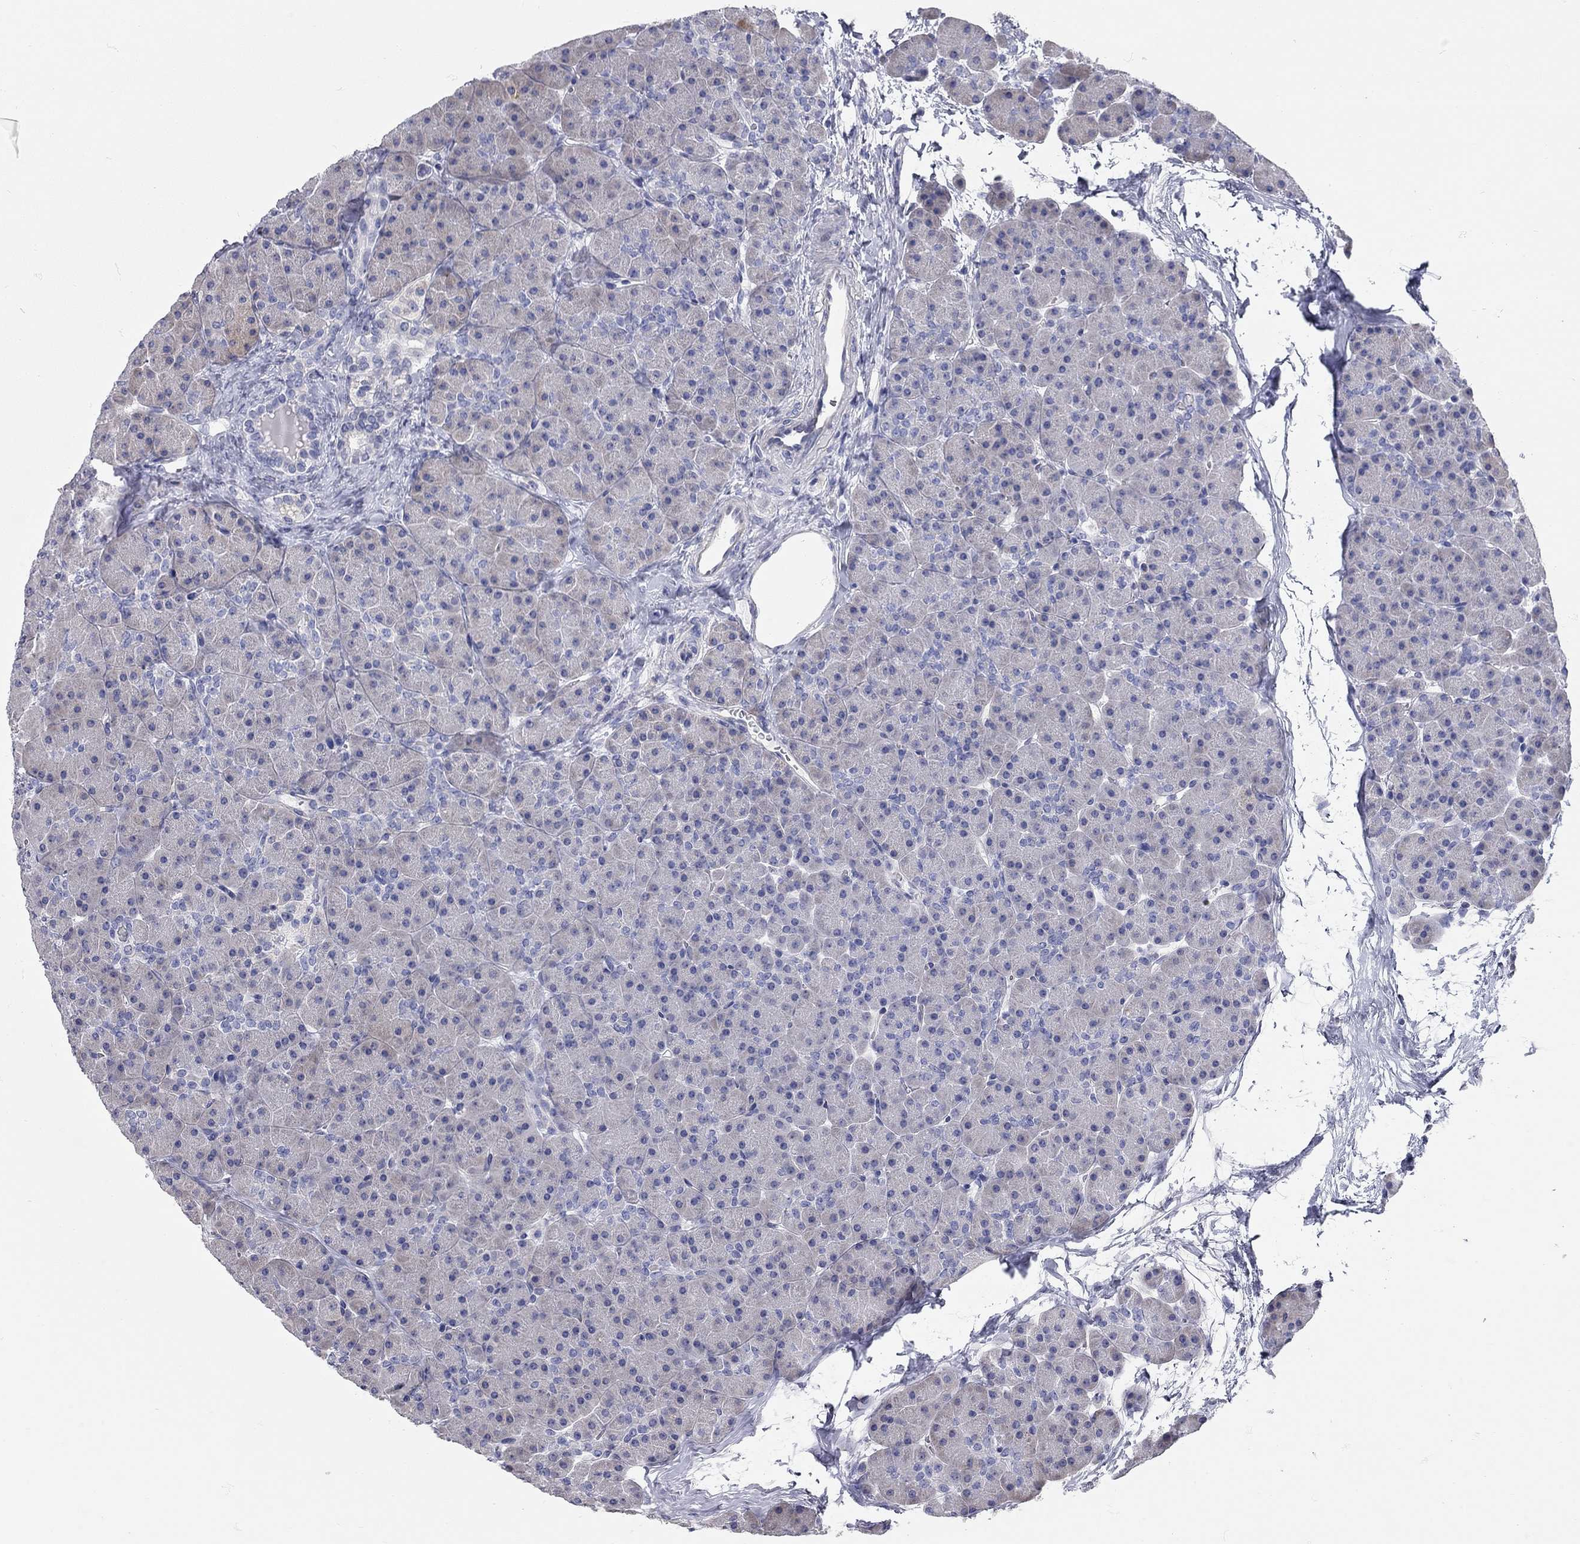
{"staining": {"intensity": "negative", "quantity": "none", "location": "none"}, "tissue": "pancreas", "cell_type": "Exocrine glandular cells", "image_type": "normal", "snomed": [{"axis": "morphology", "description": "Normal tissue, NOS"}, {"axis": "topography", "description": "Pancreas"}], "caption": "A histopathology image of pancreas stained for a protein shows no brown staining in exocrine glandular cells. The staining was performed using DAB to visualize the protein expression in brown, while the nuclei were stained in blue with hematoxylin (Magnification: 20x).", "gene": "XAGE2", "patient": {"sex": "female", "age": 44}}